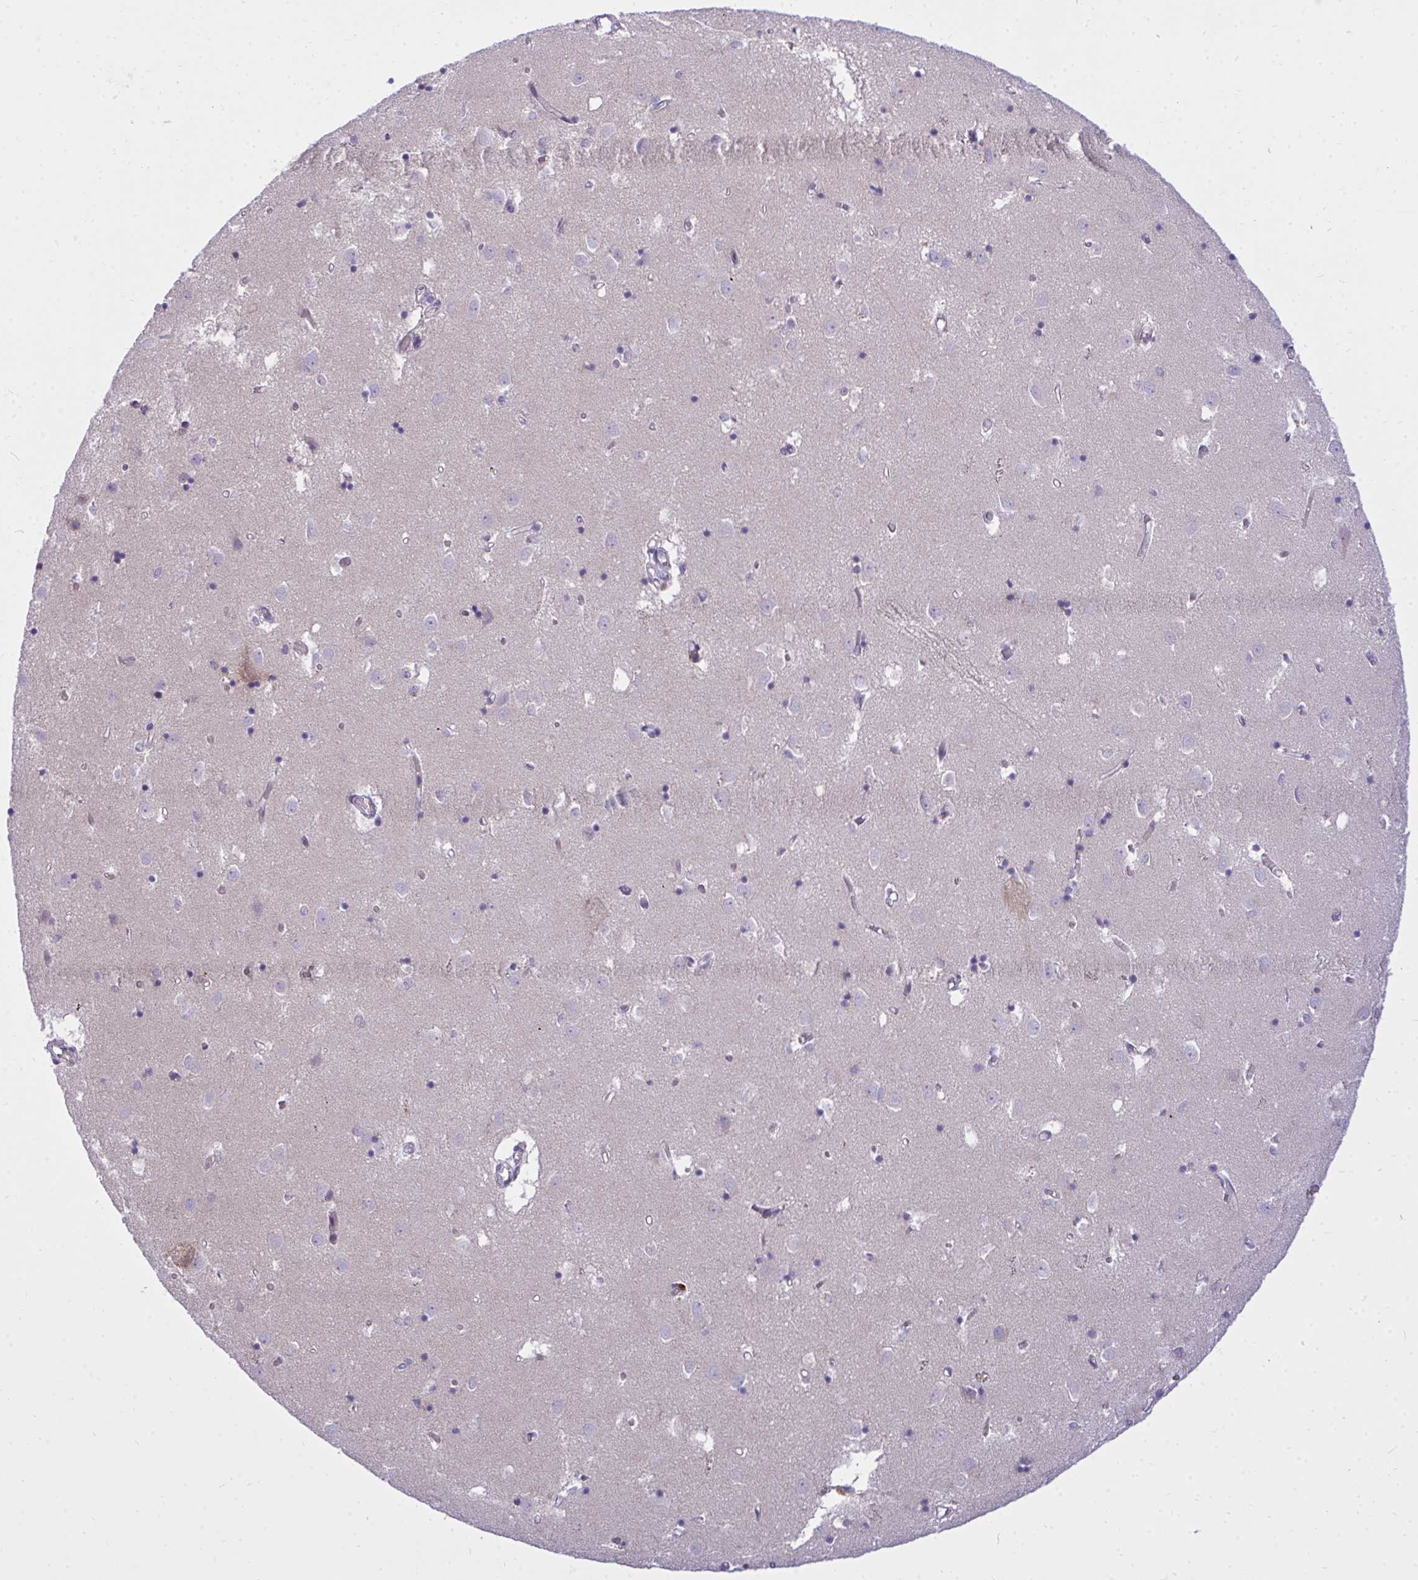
{"staining": {"intensity": "negative", "quantity": "none", "location": "none"}, "tissue": "caudate", "cell_type": "Glial cells", "image_type": "normal", "snomed": [{"axis": "morphology", "description": "Normal tissue, NOS"}, {"axis": "topography", "description": "Lateral ventricle wall"}], "caption": "IHC micrograph of benign caudate: human caudate stained with DAB reveals no significant protein positivity in glial cells.", "gene": "ZSCAN25", "patient": {"sex": "male", "age": 70}}